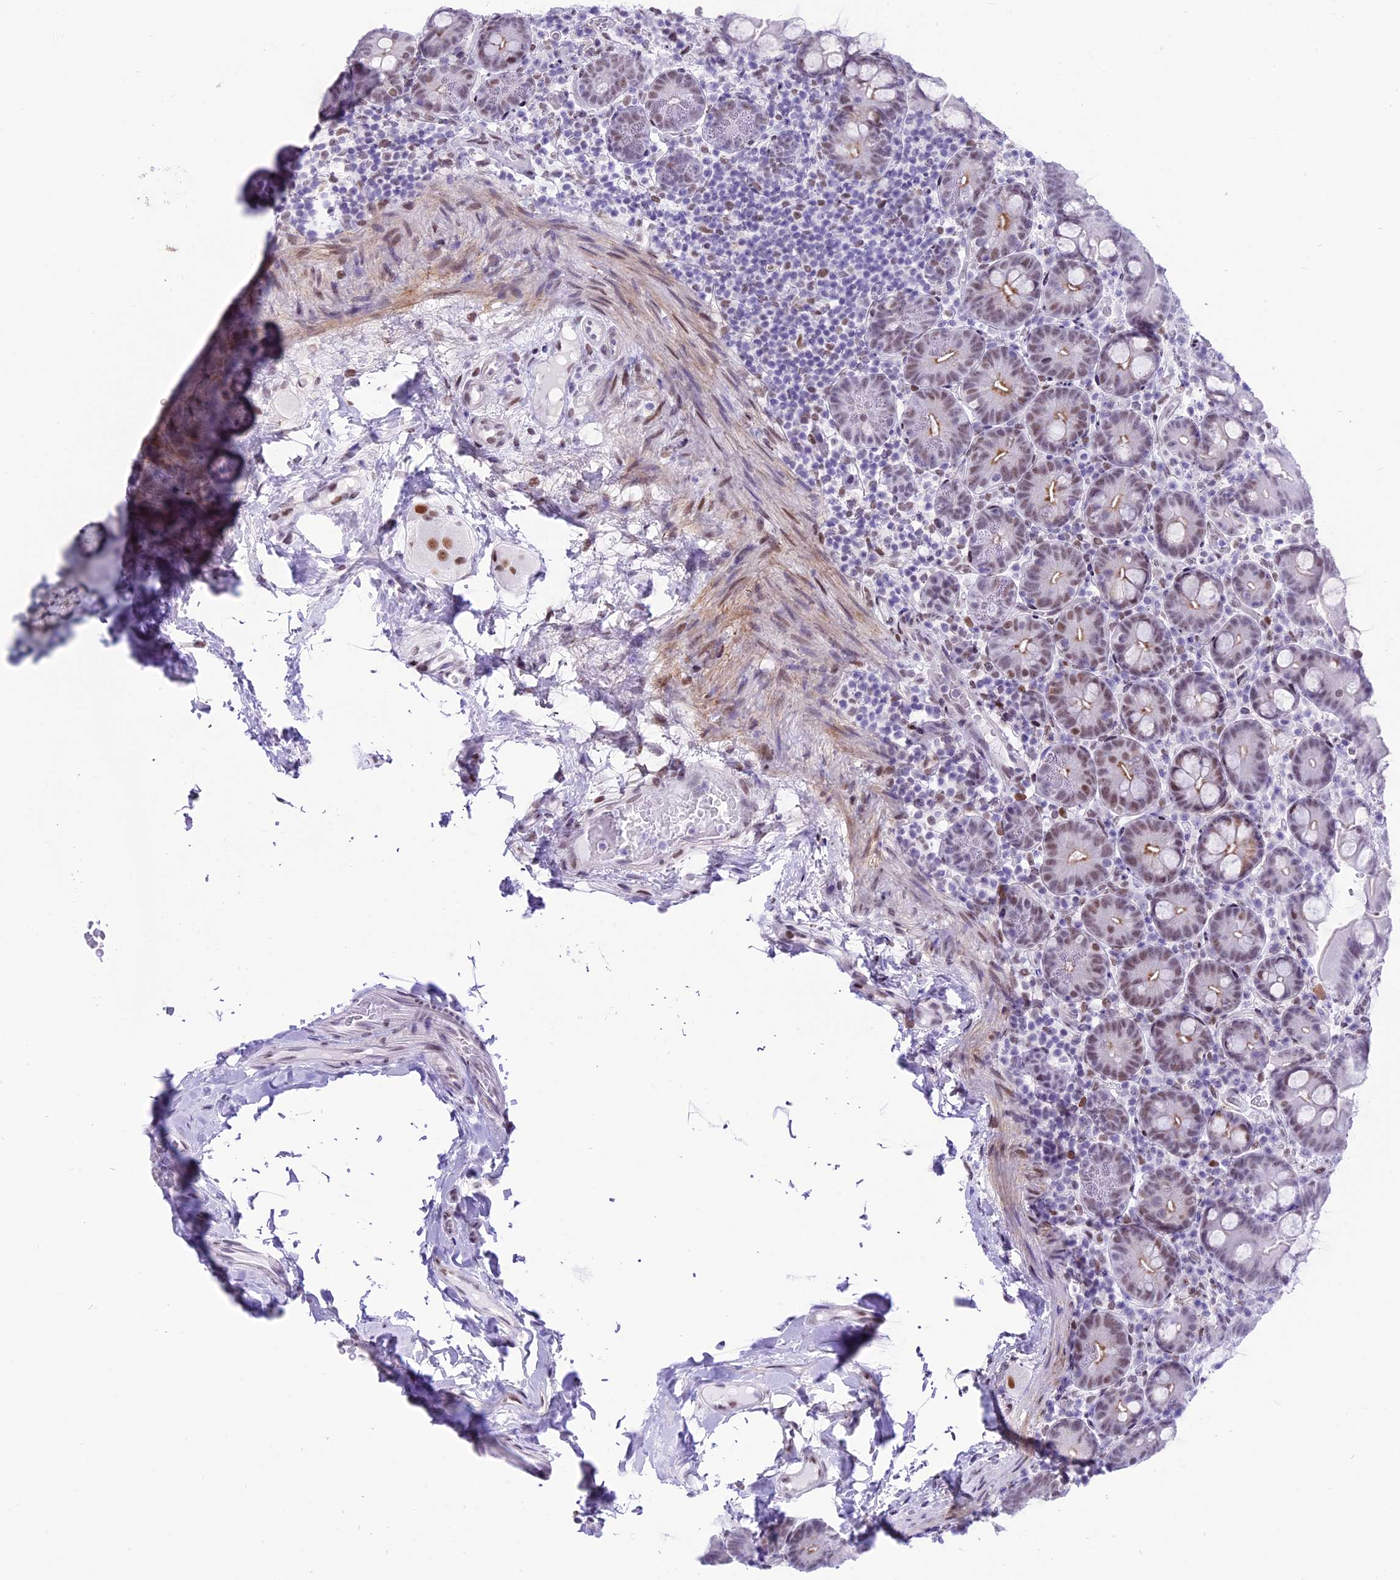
{"staining": {"intensity": "moderate", "quantity": "<25%", "location": "nuclear"}, "tissue": "small intestine", "cell_type": "Glandular cells", "image_type": "normal", "snomed": [{"axis": "morphology", "description": "Normal tissue, NOS"}, {"axis": "topography", "description": "Small intestine"}], "caption": "Immunohistochemical staining of normal human small intestine demonstrates <25% levels of moderate nuclear protein expression in about <25% of glandular cells.", "gene": "RPS6KB1", "patient": {"sex": "female", "age": 68}}